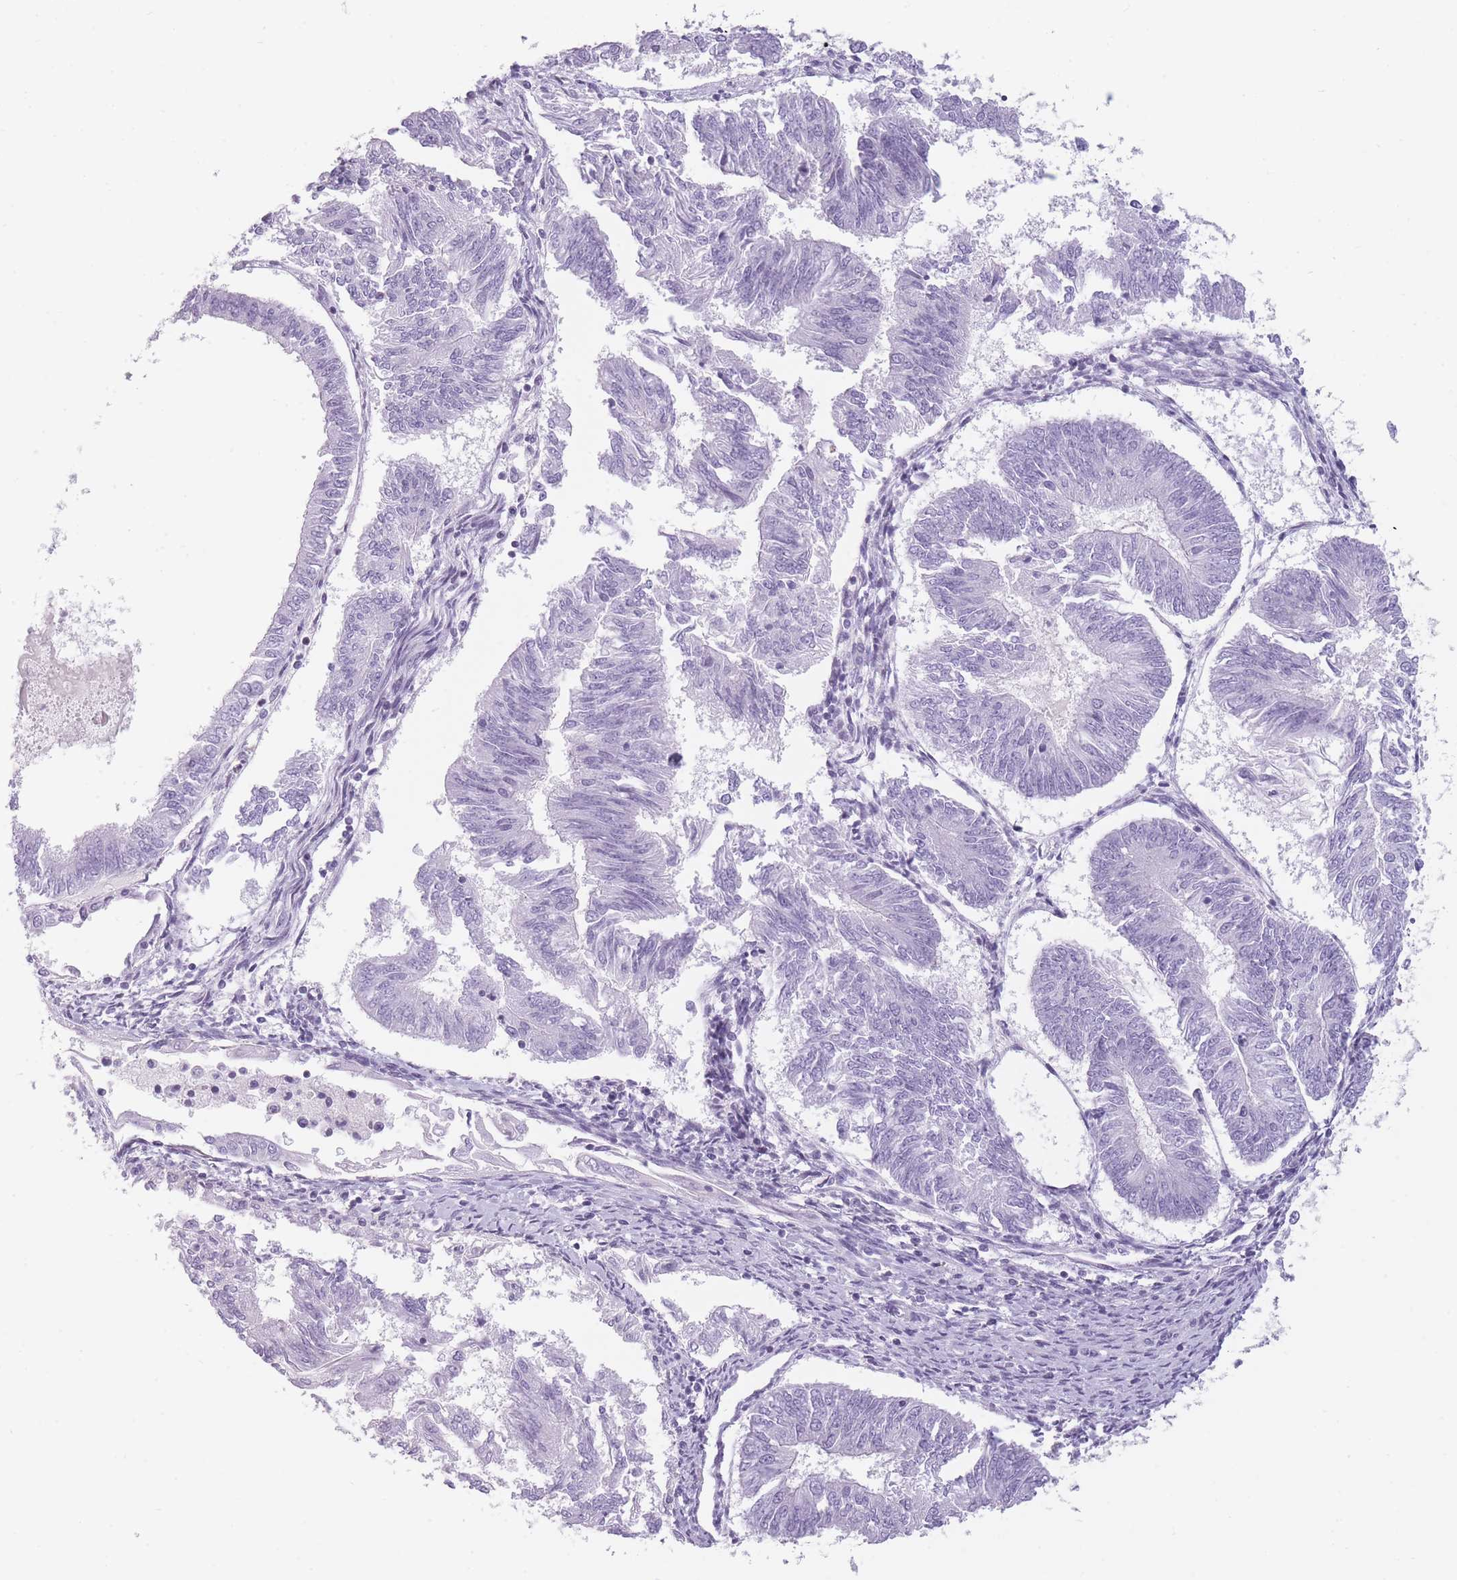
{"staining": {"intensity": "negative", "quantity": "none", "location": "none"}, "tissue": "endometrial cancer", "cell_type": "Tumor cells", "image_type": "cancer", "snomed": [{"axis": "morphology", "description": "Adenocarcinoma, NOS"}, {"axis": "topography", "description": "Endometrium"}], "caption": "Image shows no protein staining in tumor cells of endometrial cancer tissue. (DAB (3,3'-diaminobenzidine) immunohistochemistry, high magnification).", "gene": "GGT1", "patient": {"sex": "female", "age": 58}}